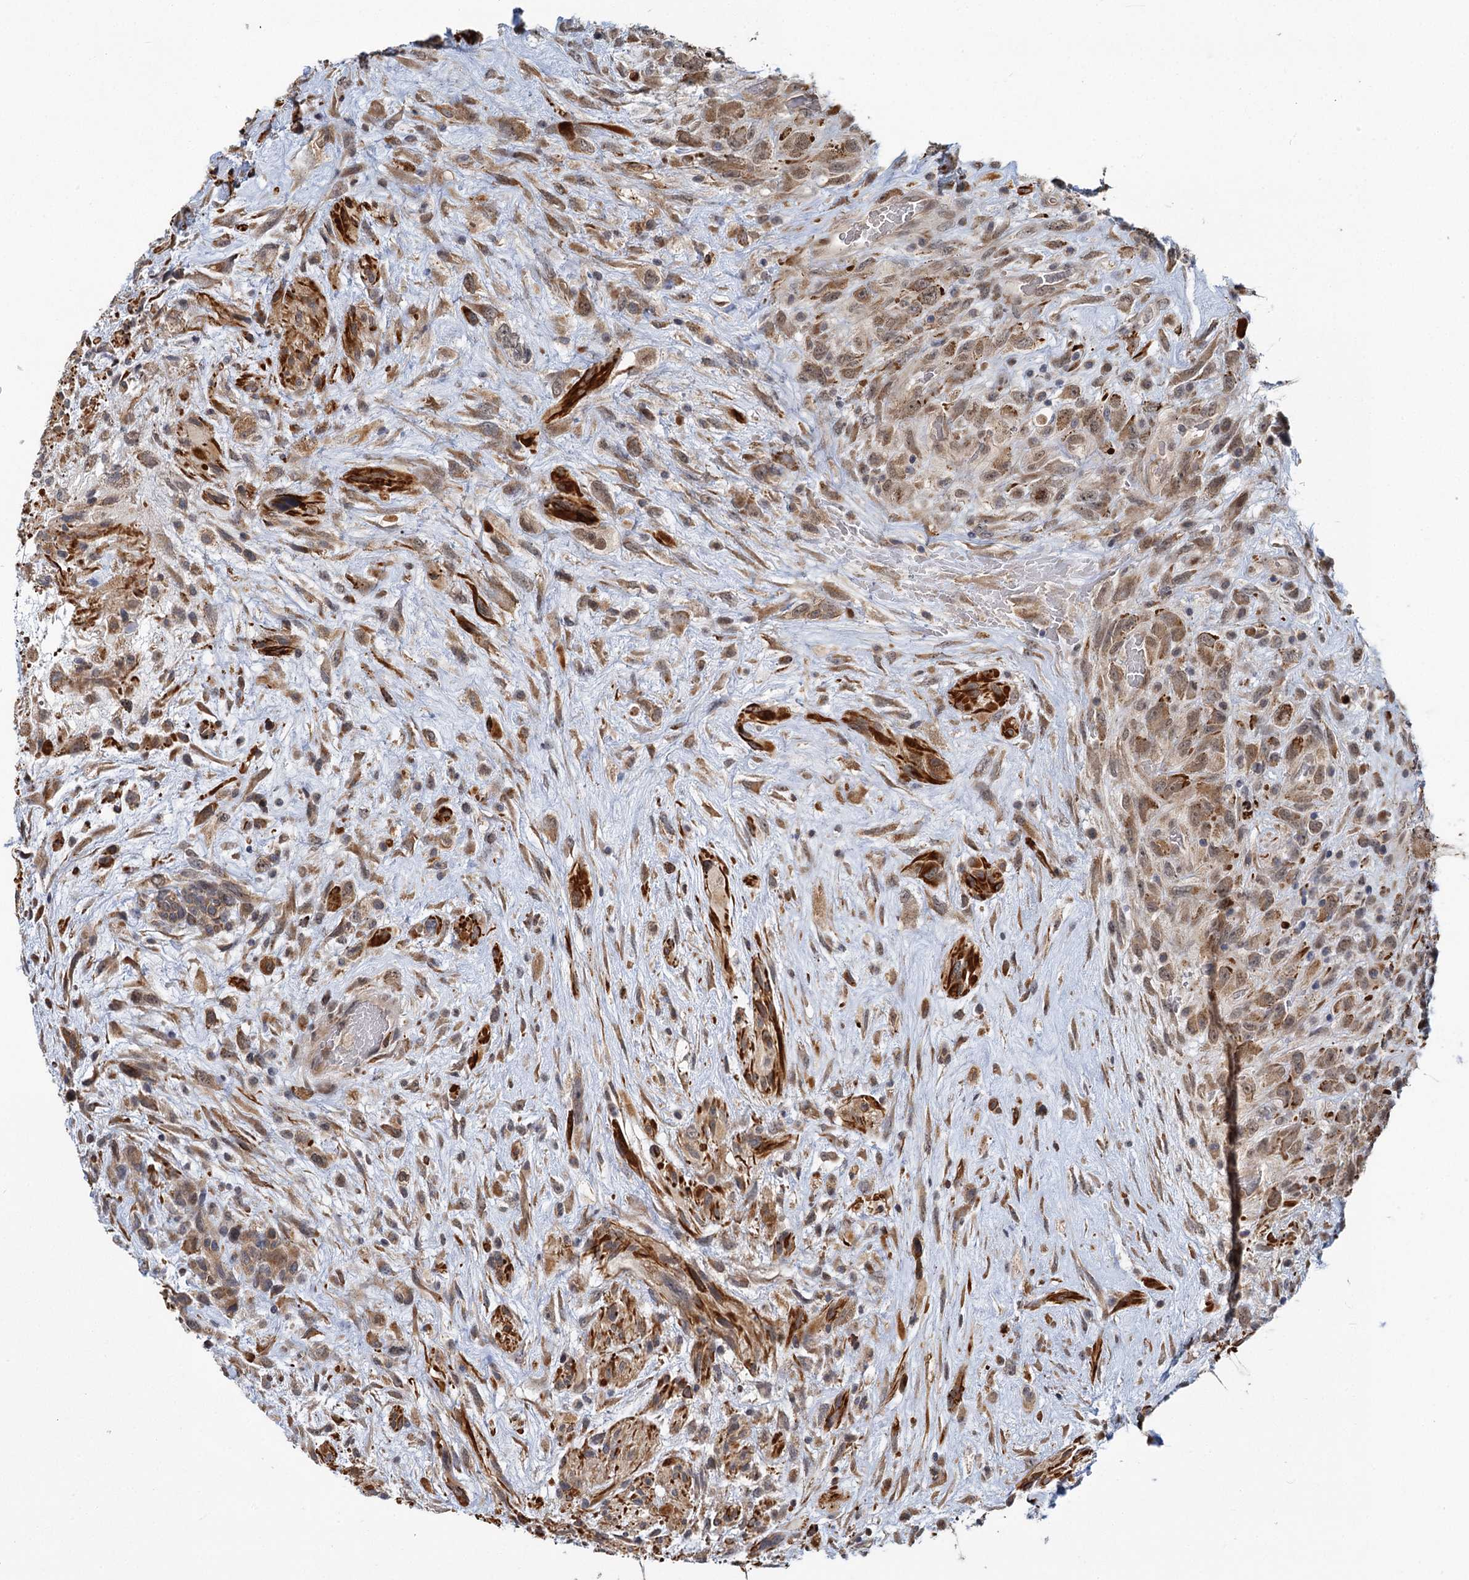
{"staining": {"intensity": "moderate", "quantity": "25%-75%", "location": "cytoplasmic/membranous"}, "tissue": "glioma", "cell_type": "Tumor cells", "image_type": "cancer", "snomed": [{"axis": "morphology", "description": "Glioma, malignant, High grade"}, {"axis": "topography", "description": "Brain"}], "caption": "Human glioma stained with a brown dye displays moderate cytoplasmic/membranous positive expression in approximately 25%-75% of tumor cells.", "gene": "APBA2", "patient": {"sex": "male", "age": 61}}